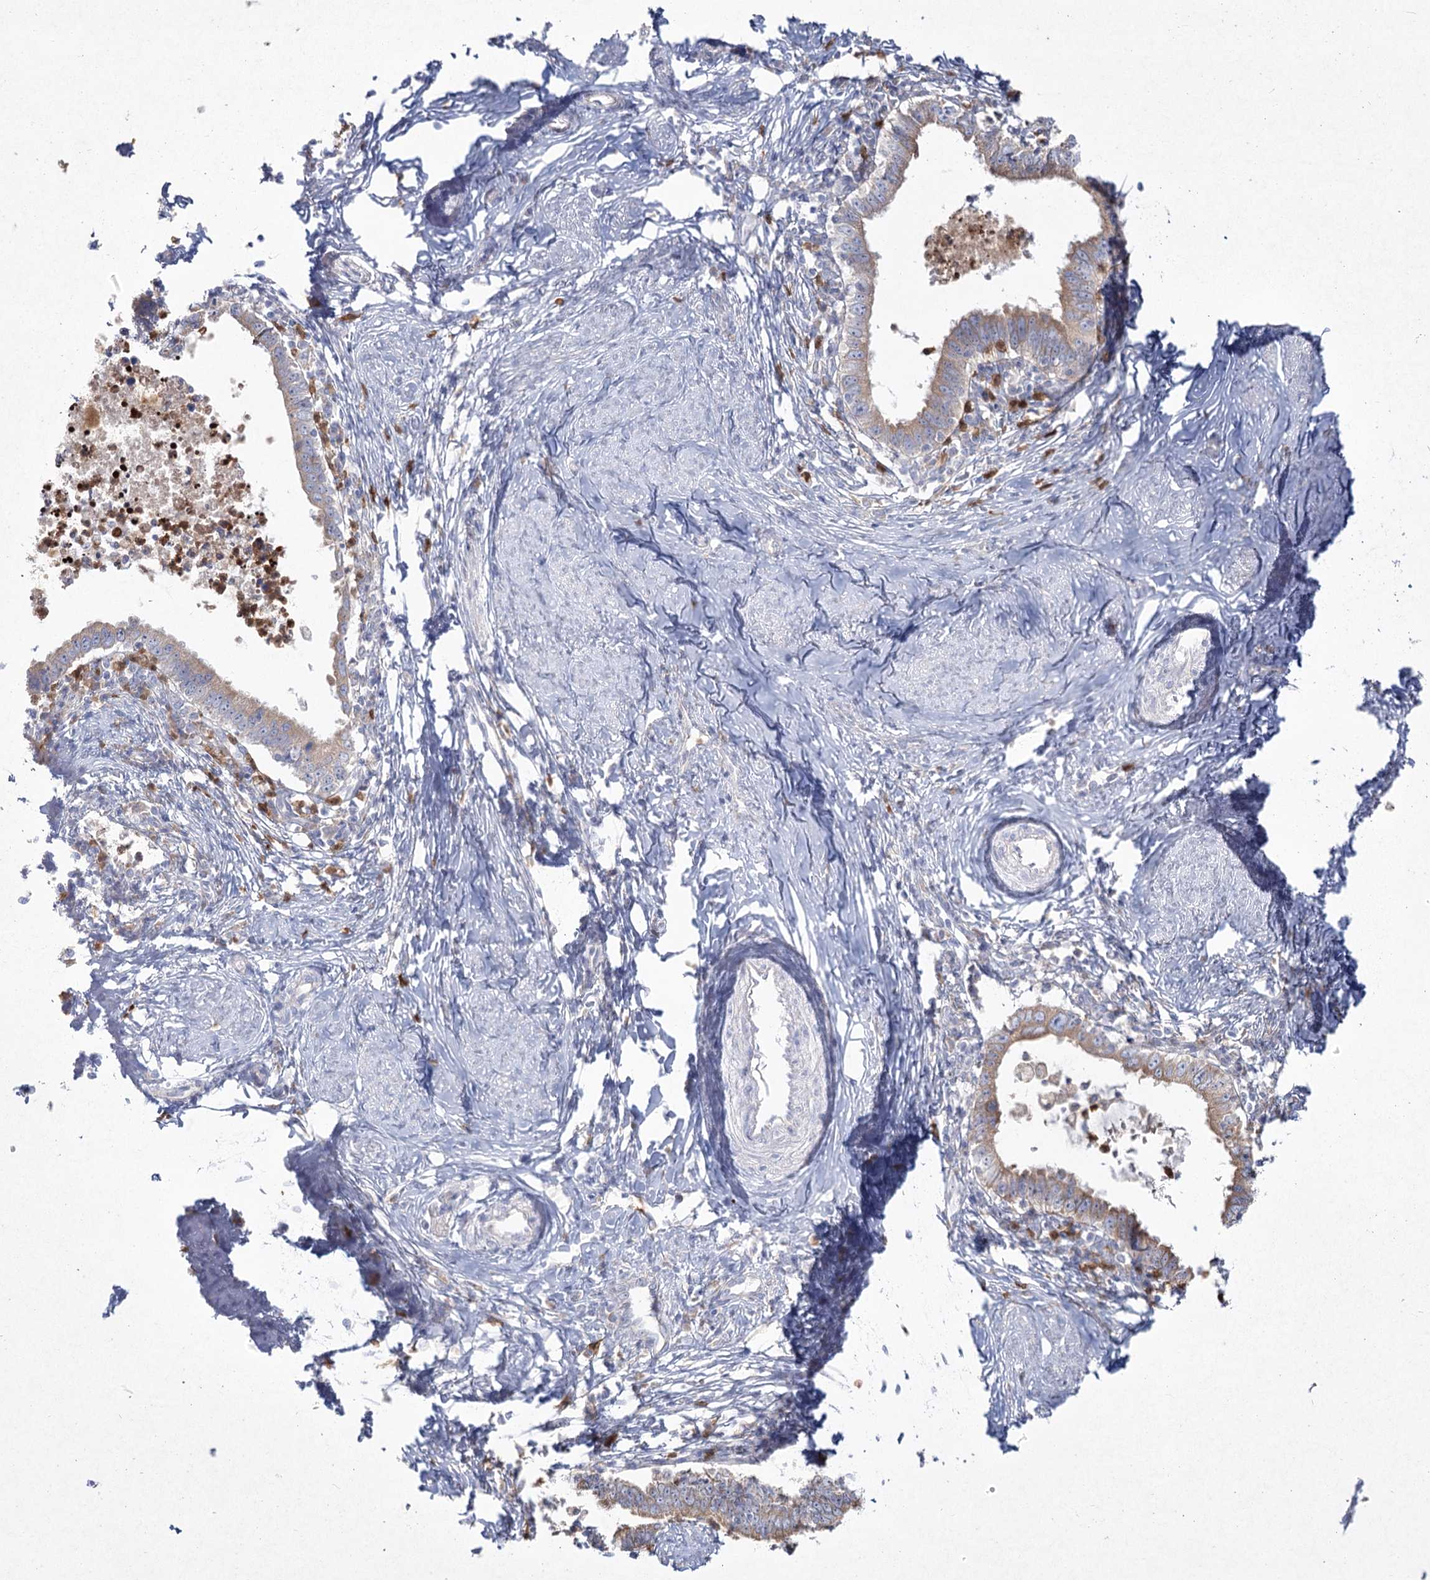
{"staining": {"intensity": "weak", "quantity": ">75%", "location": "cytoplasmic/membranous"}, "tissue": "cervical cancer", "cell_type": "Tumor cells", "image_type": "cancer", "snomed": [{"axis": "morphology", "description": "Adenocarcinoma, NOS"}, {"axis": "topography", "description": "Cervix"}], "caption": "Immunohistochemistry (IHC) (DAB (3,3'-diaminobenzidine)) staining of cervical cancer demonstrates weak cytoplasmic/membranous protein staining in approximately >75% of tumor cells.", "gene": "NIPAL4", "patient": {"sex": "female", "age": 36}}